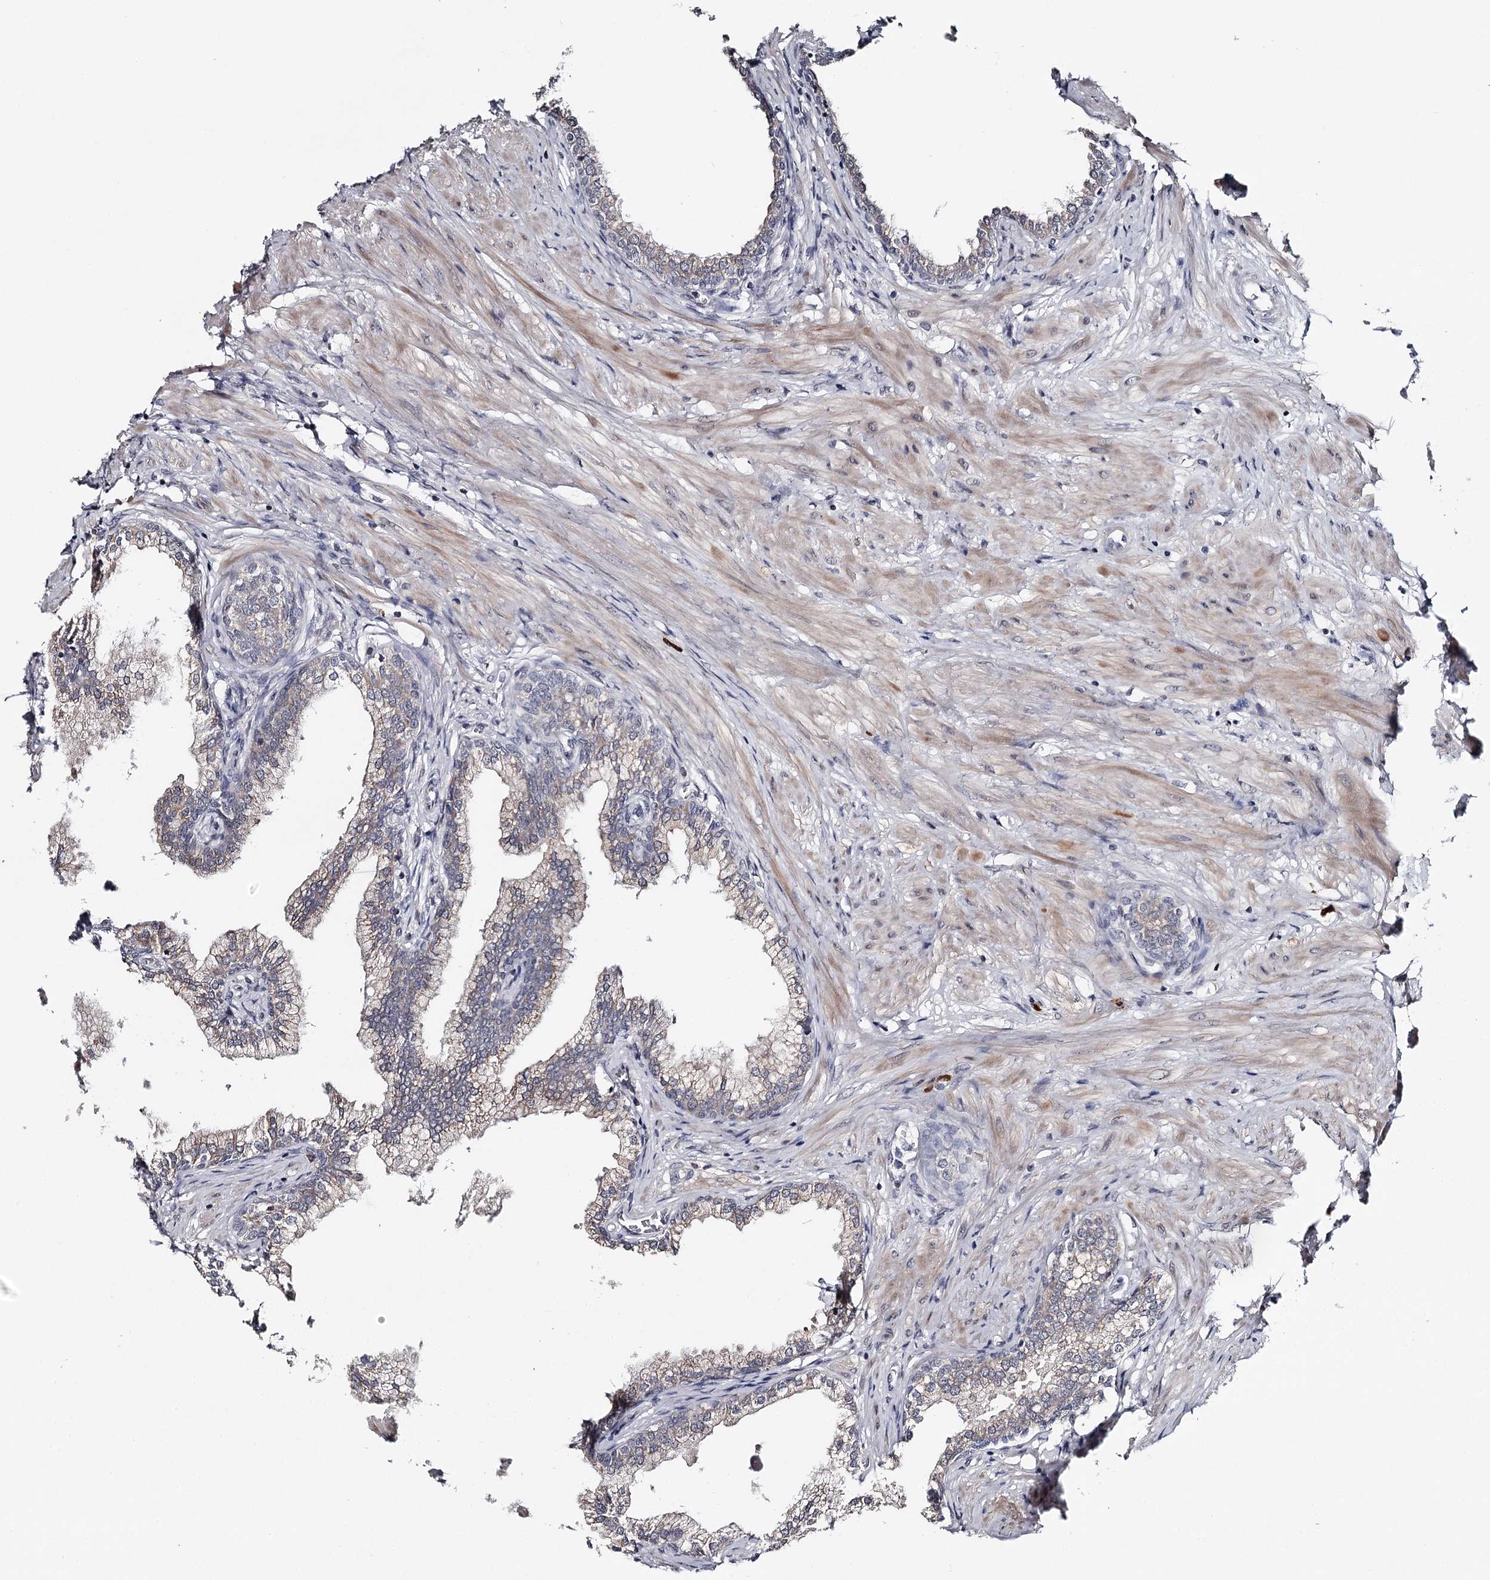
{"staining": {"intensity": "weak", "quantity": "25%-75%", "location": "cytoplasmic/membranous,nuclear"}, "tissue": "prostate", "cell_type": "Glandular cells", "image_type": "normal", "snomed": [{"axis": "morphology", "description": "Normal tissue, NOS"}, {"axis": "morphology", "description": "Urothelial carcinoma, Low grade"}, {"axis": "topography", "description": "Urinary bladder"}, {"axis": "topography", "description": "Prostate"}], "caption": "Glandular cells exhibit weak cytoplasmic/membranous,nuclear expression in approximately 25%-75% of cells in benign prostate.", "gene": "GTSF1", "patient": {"sex": "male", "age": 60}}